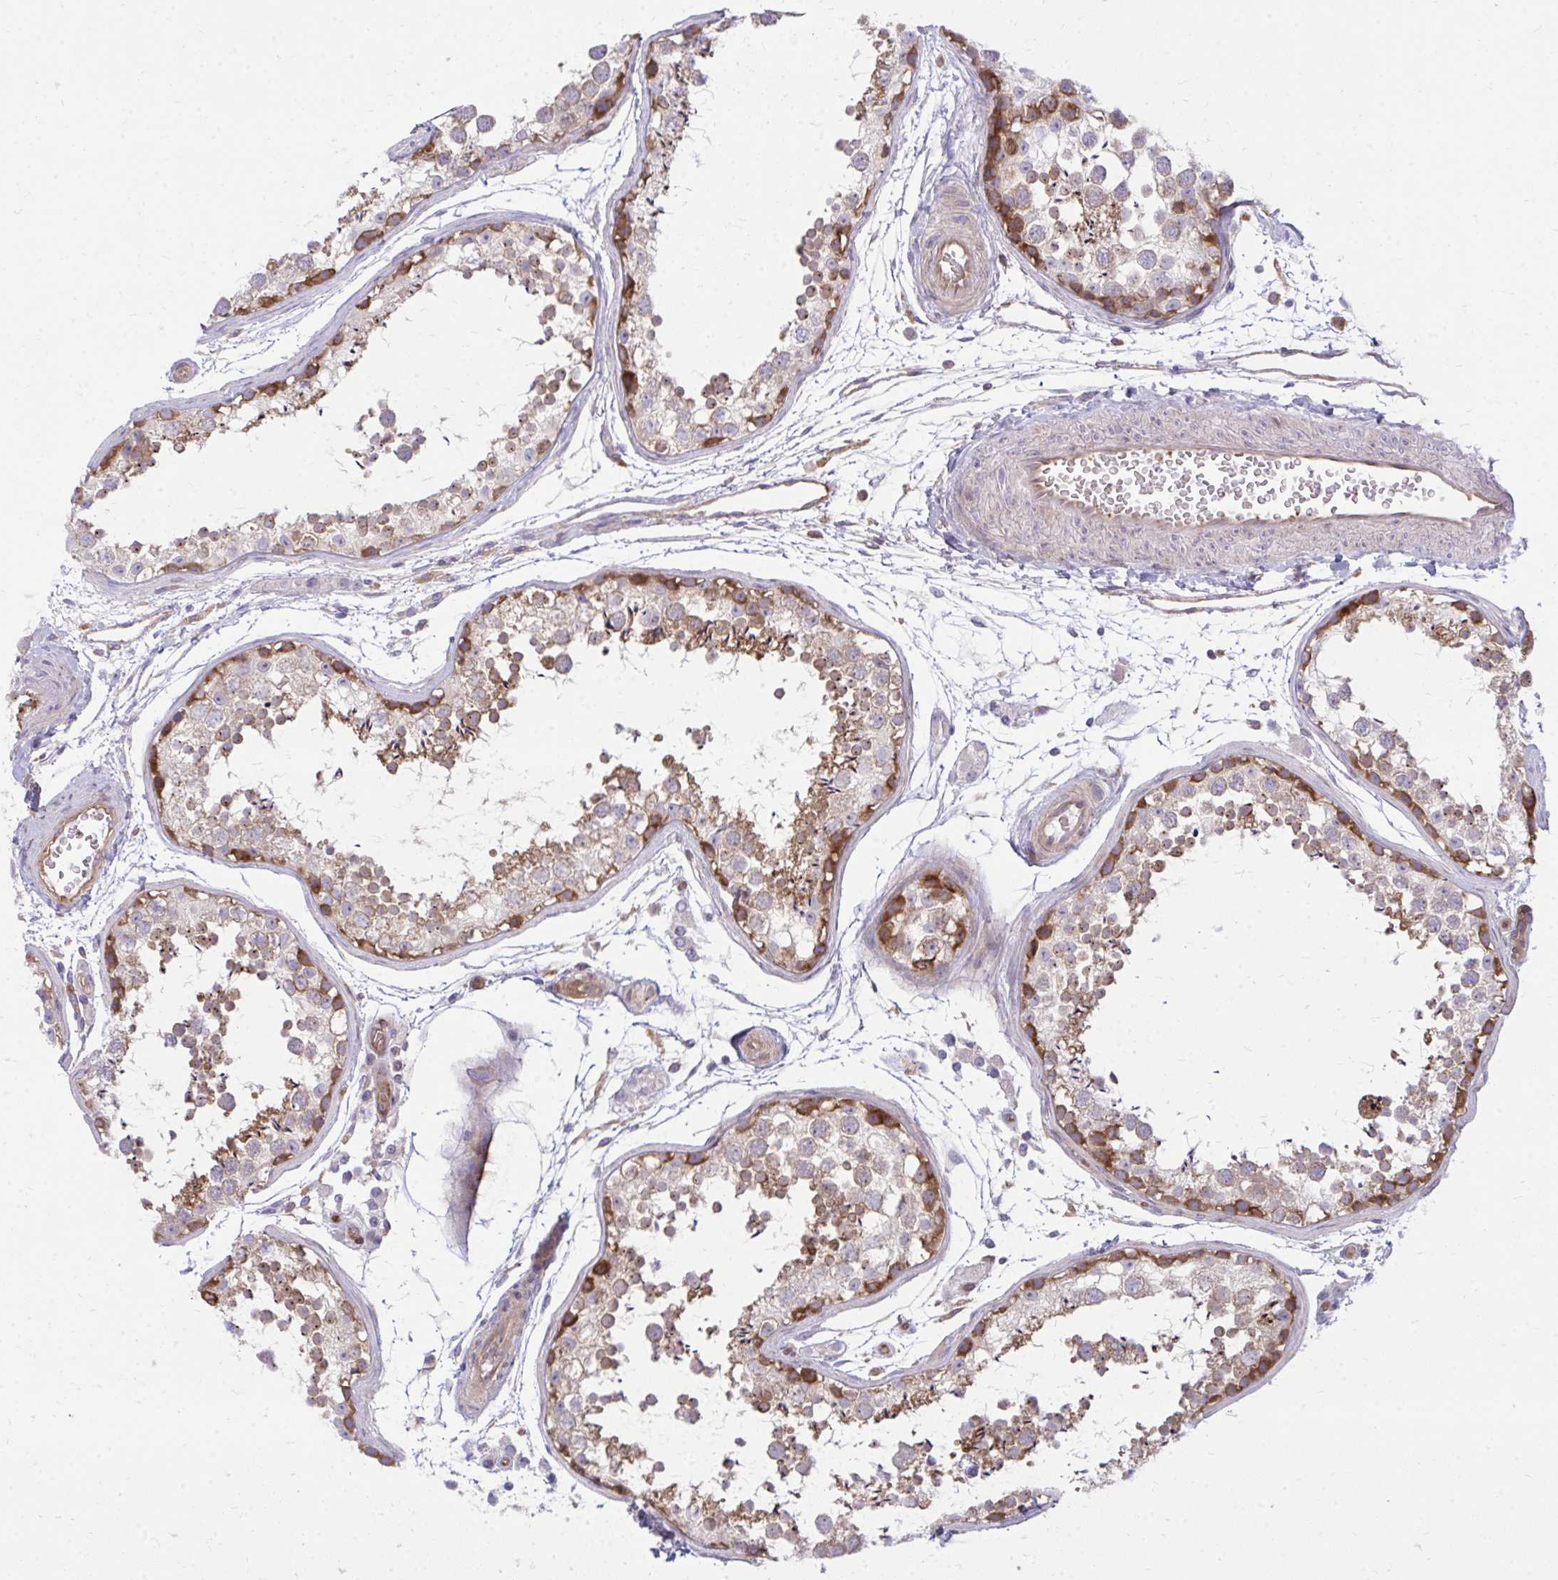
{"staining": {"intensity": "moderate", "quantity": "25%-75%", "location": "cytoplasmic/membranous"}, "tissue": "testis", "cell_type": "Cells in seminiferous ducts", "image_type": "normal", "snomed": [{"axis": "morphology", "description": "Normal tissue, NOS"}, {"axis": "topography", "description": "Testis"}], "caption": "Immunohistochemical staining of benign testis demonstrates medium levels of moderate cytoplasmic/membranous positivity in approximately 25%-75% of cells in seminiferous ducts. (DAB (3,3'-diaminobenzidine) = brown stain, brightfield microscopy at high magnification).", "gene": "ASAP1", "patient": {"sex": "male", "age": 29}}